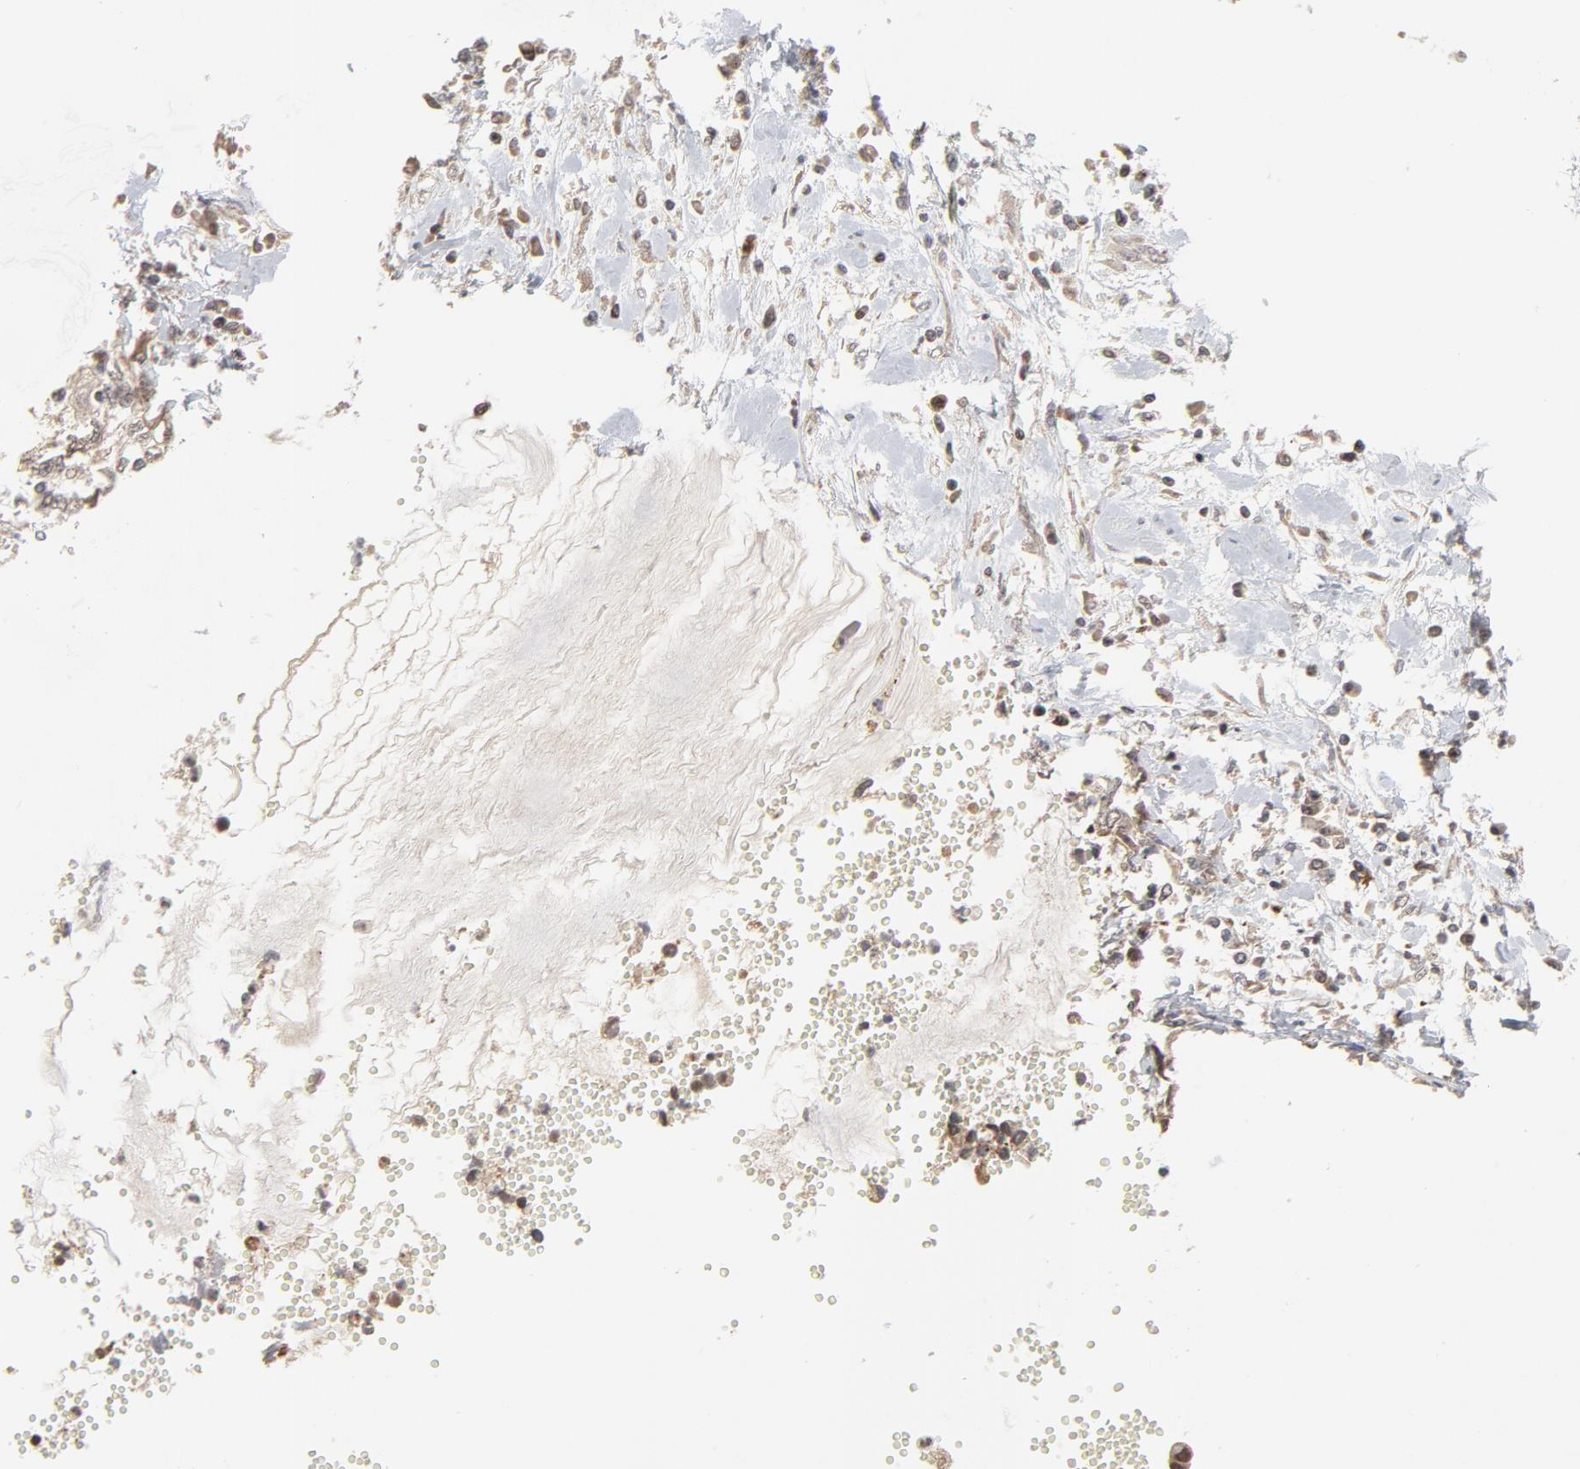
{"staining": {"intensity": "weak", "quantity": ">75%", "location": "cytoplasmic/membranous"}, "tissue": "cervical cancer", "cell_type": "Tumor cells", "image_type": "cancer", "snomed": [{"axis": "morphology", "description": "Normal tissue, NOS"}, {"axis": "morphology", "description": "Squamous cell carcinoma, NOS"}, {"axis": "topography", "description": "Cervix"}], "caption": "The histopathology image displays immunohistochemical staining of squamous cell carcinoma (cervical). There is weak cytoplasmic/membranous positivity is present in about >75% of tumor cells.", "gene": "ARIH1", "patient": {"sex": "female", "age": 45}}